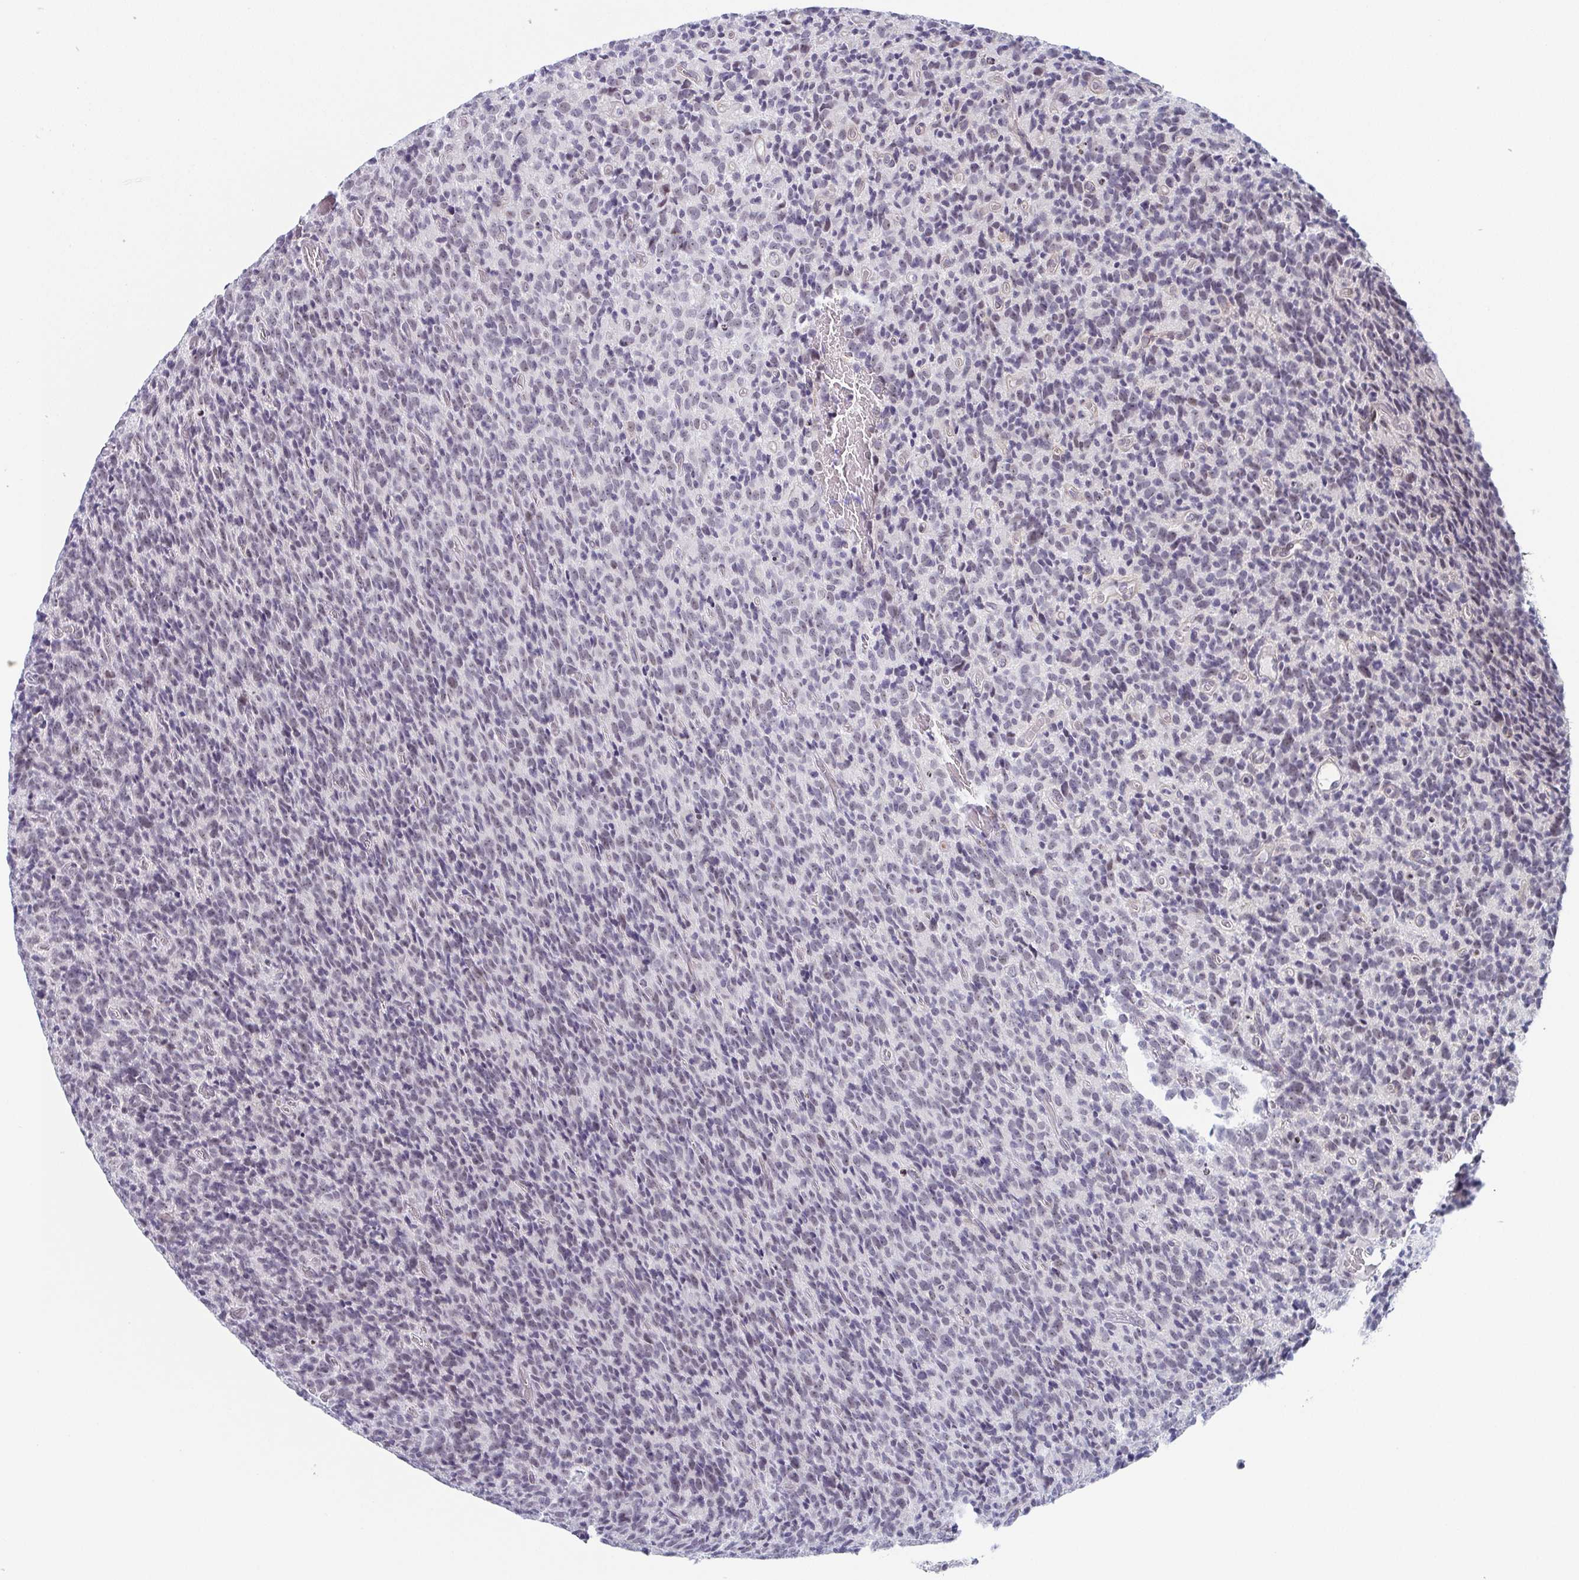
{"staining": {"intensity": "weak", "quantity": "<25%", "location": "nuclear"}, "tissue": "glioma", "cell_type": "Tumor cells", "image_type": "cancer", "snomed": [{"axis": "morphology", "description": "Glioma, malignant, High grade"}, {"axis": "topography", "description": "Brain"}], "caption": "Immunohistochemical staining of high-grade glioma (malignant) exhibits no significant expression in tumor cells.", "gene": "EXOSC7", "patient": {"sex": "male", "age": 76}}